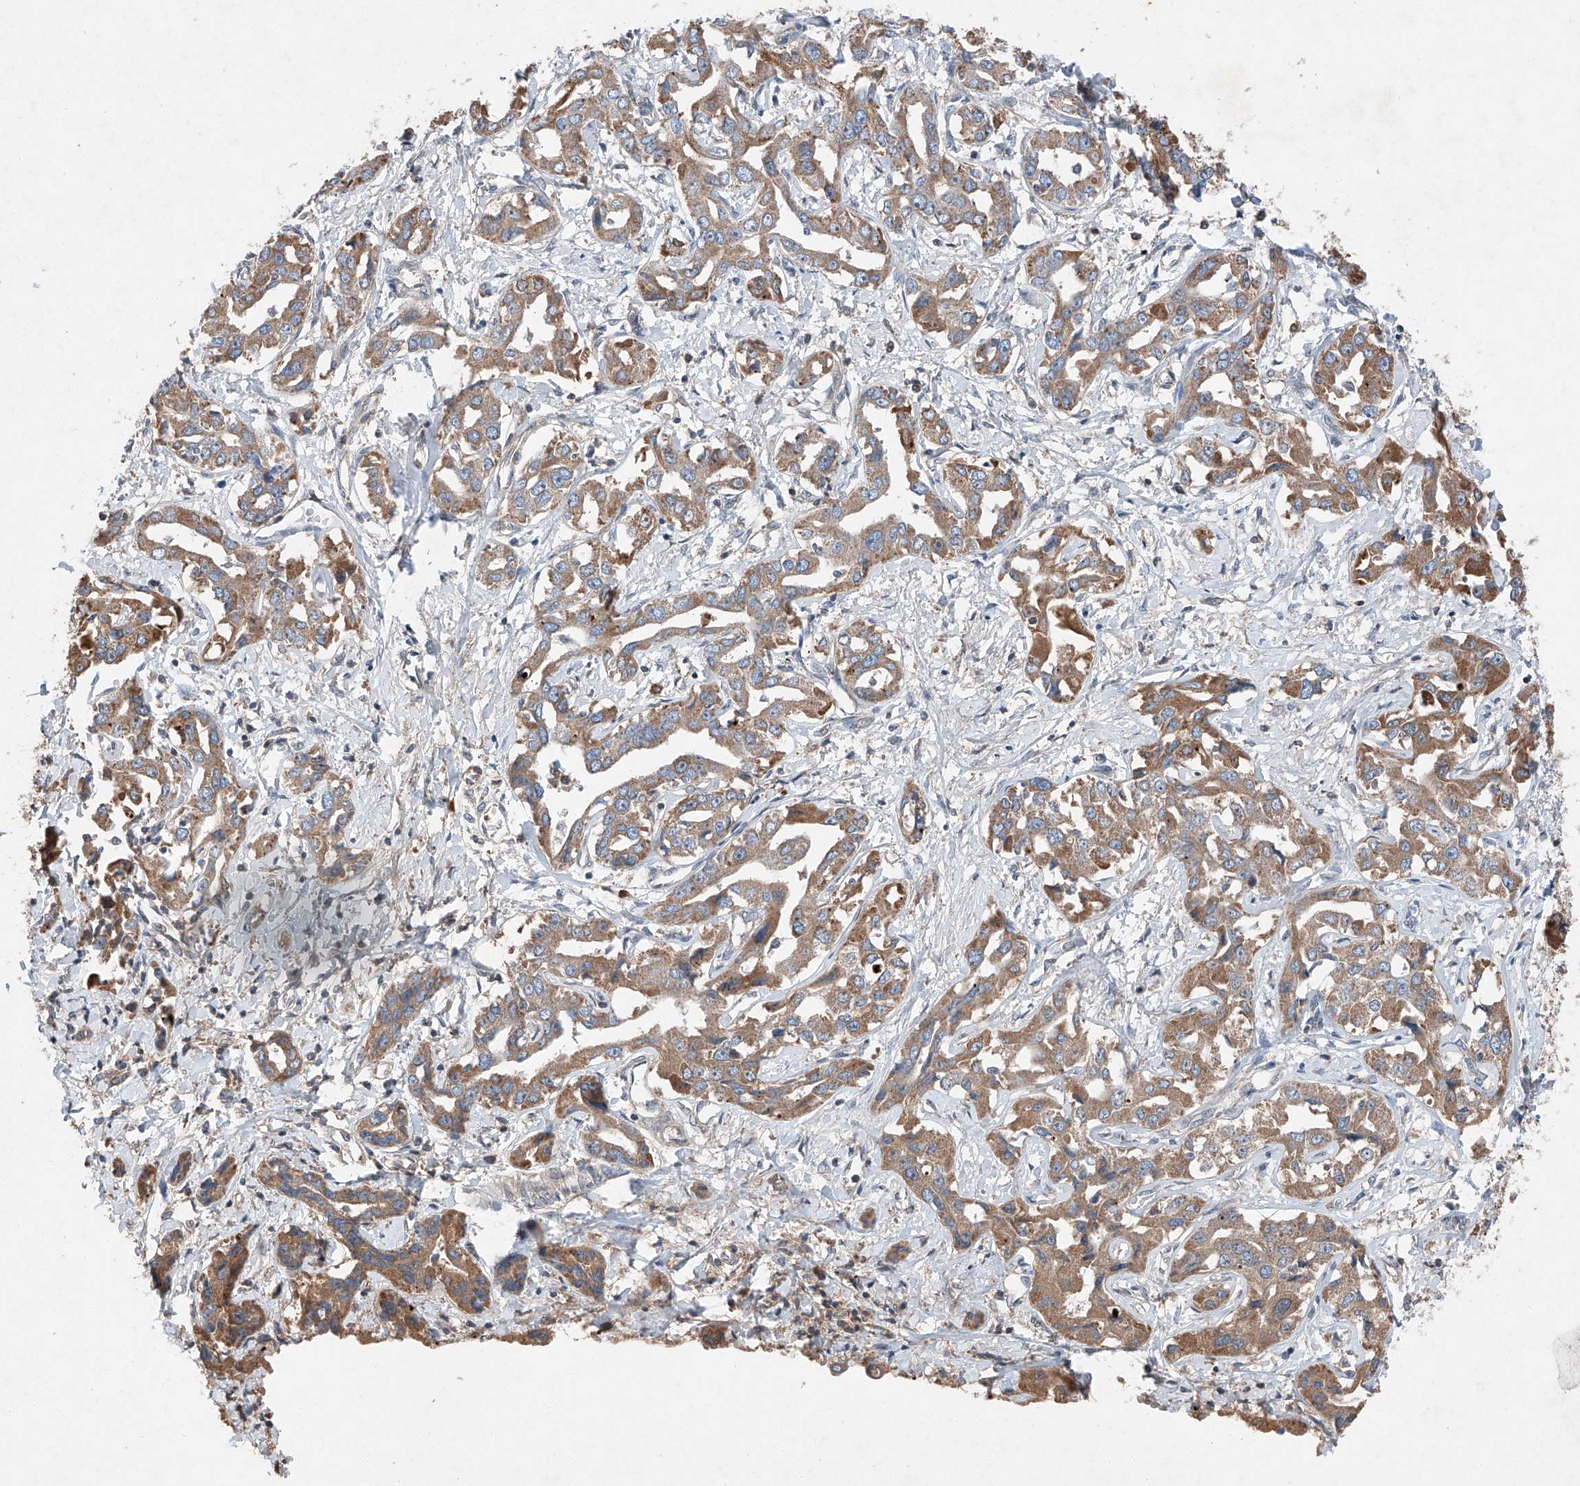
{"staining": {"intensity": "moderate", "quantity": ">75%", "location": "cytoplasmic/membranous"}, "tissue": "liver cancer", "cell_type": "Tumor cells", "image_type": "cancer", "snomed": [{"axis": "morphology", "description": "Cholangiocarcinoma"}, {"axis": "topography", "description": "Liver"}], "caption": "The immunohistochemical stain labels moderate cytoplasmic/membranous positivity in tumor cells of liver cholangiocarcinoma tissue. The protein of interest is shown in brown color, while the nuclei are stained blue.", "gene": "RUSC1", "patient": {"sex": "male", "age": 59}}